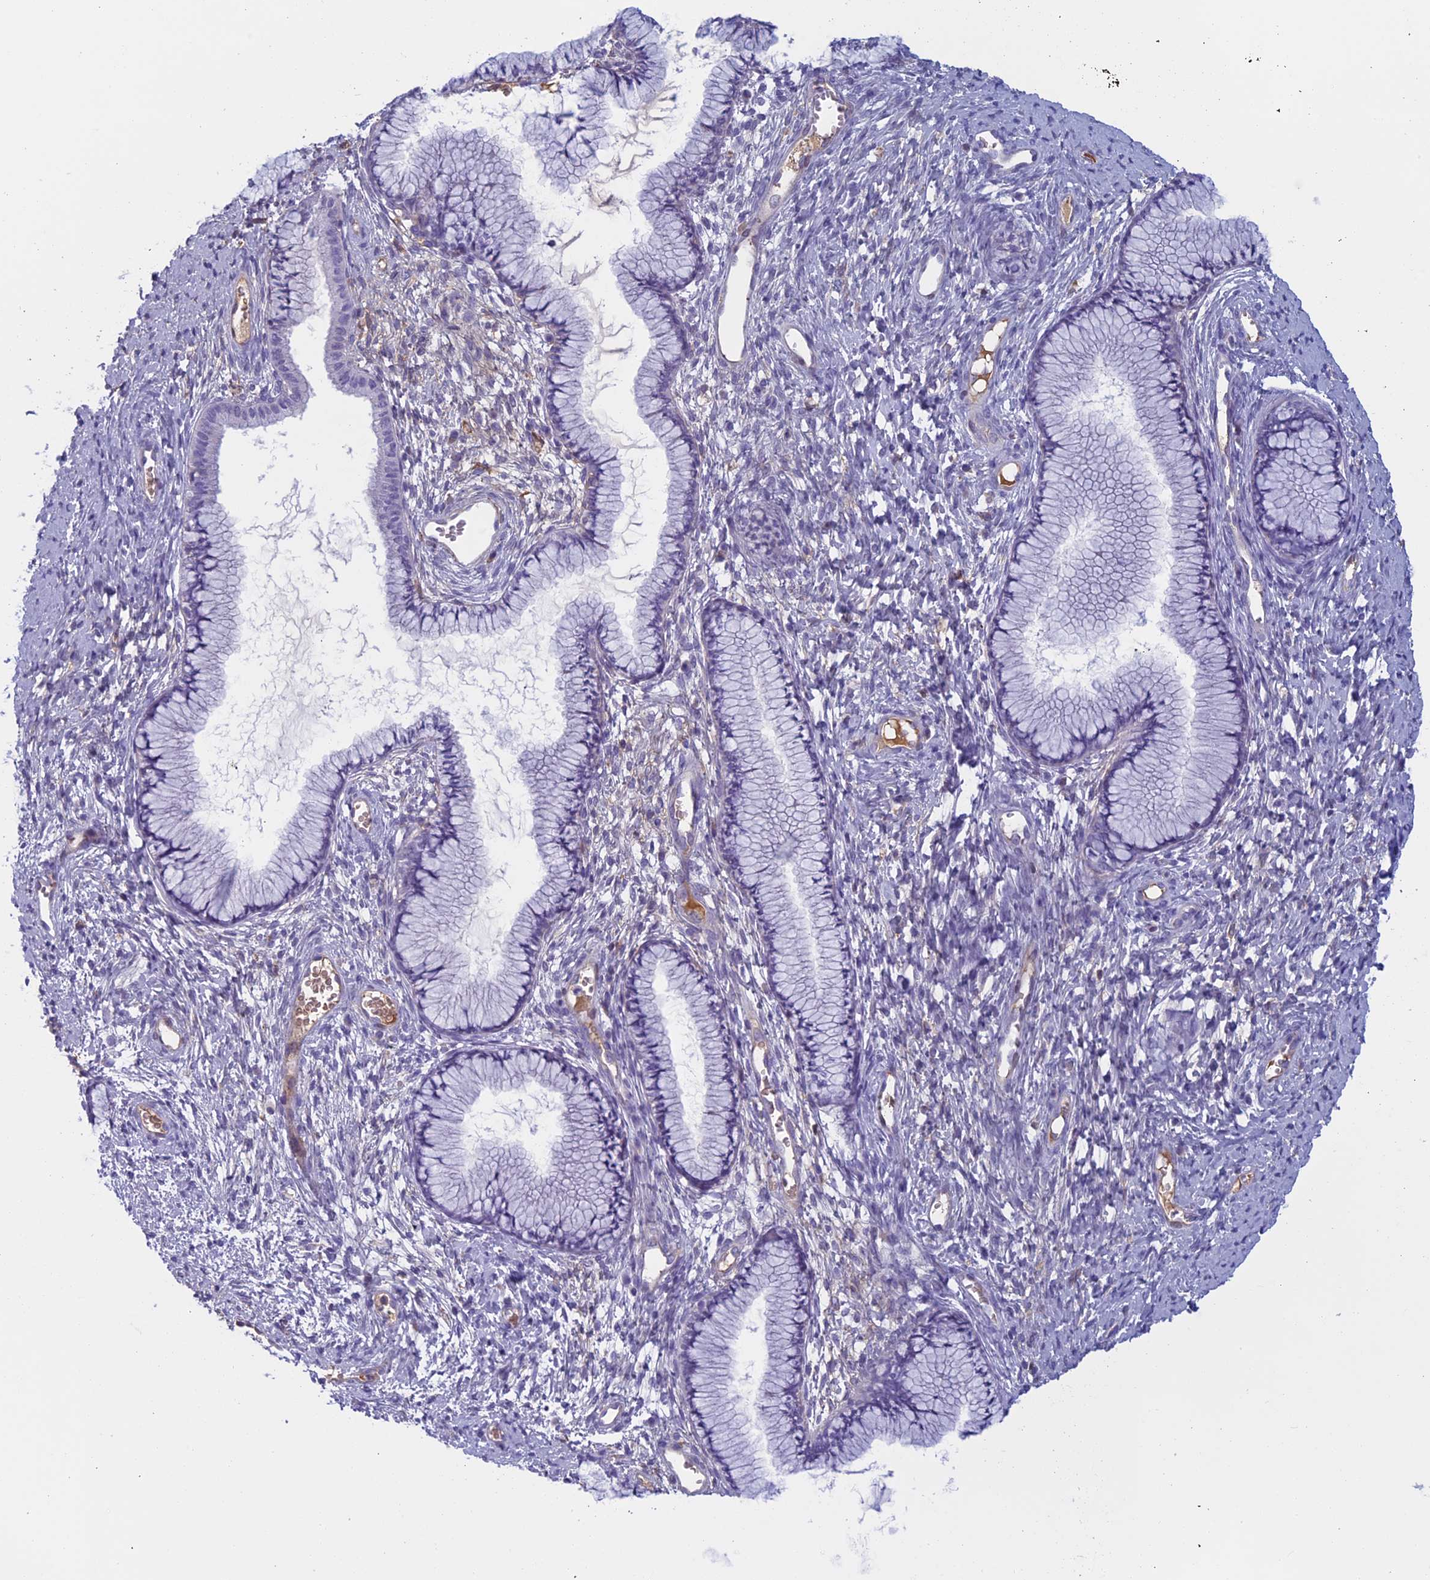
{"staining": {"intensity": "negative", "quantity": "none", "location": "none"}, "tissue": "cervix", "cell_type": "Glandular cells", "image_type": "normal", "snomed": [{"axis": "morphology", "description": "Normal tissue, NOS"}, {"axis": "topography", "description": "Cervix"}], "caption": "Image shows no significant protein staining in glandular cells of normal cervix. The staining was performed using DAB (3,3'-diaminobenzidine) to visualize the protein expression in brown, while the nuclei were stained in blue with hematoxylin (Magnification: 20x).", "gene": "ANGPTL2", "patient": {"sex": "female", "age": 42}}